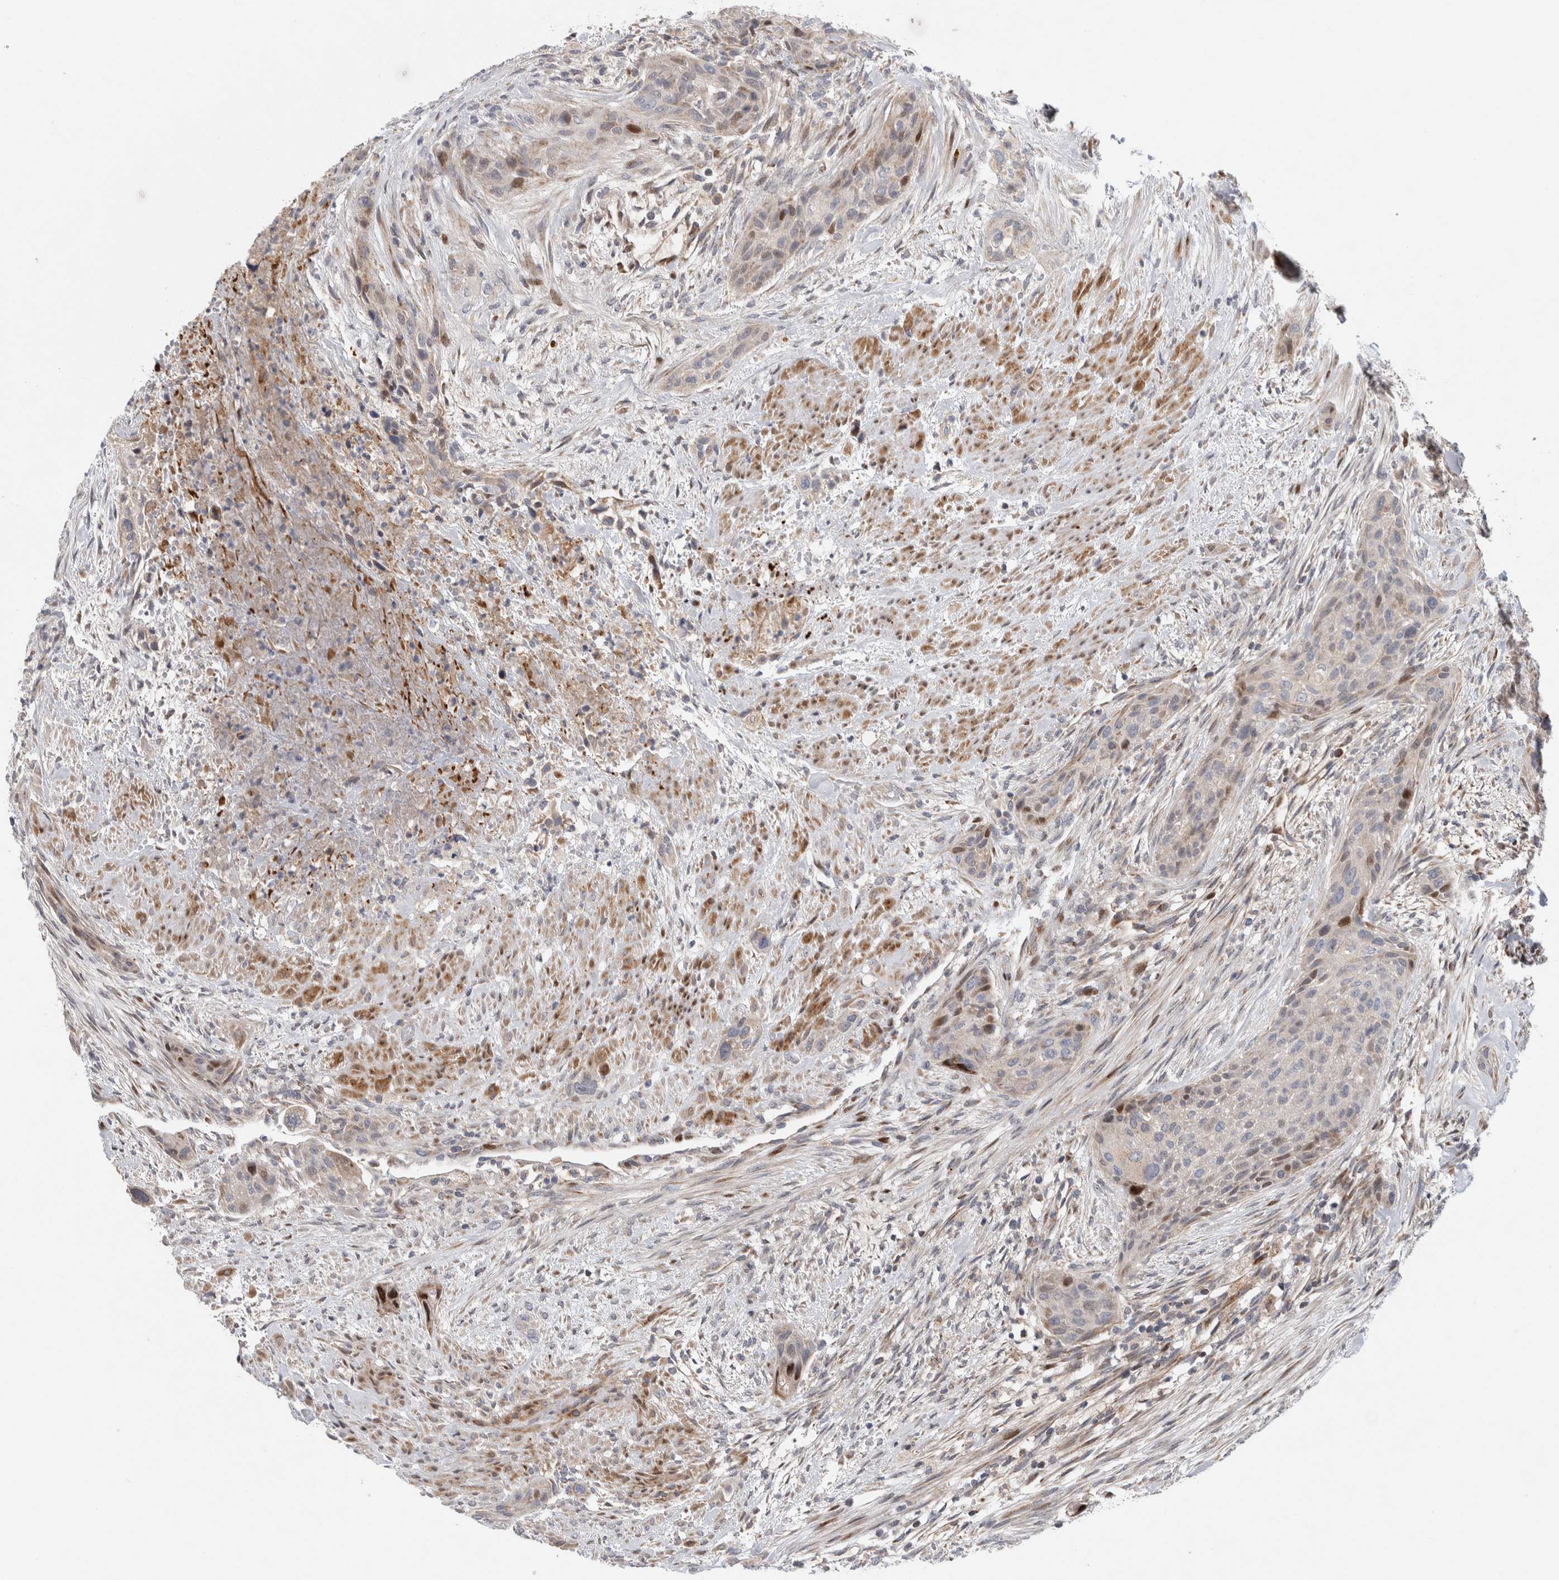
{"staining": {"intensity": "moderate", "quantity": "<25%", "location": "nuclear"}, "tissue": "urothelial cancer", "cell_type": "Tumor cells", "image_type": "cancer", "snomed": [{"axis": "morphology", "description": "Urothelial carcinoma, High grade"}, {"axis": "topography", "description": "Urinary bladder"}], "caption": "Immunohistochemistry (IHC) photomicrograph of human urothelial carcinoma (high-grade) stained for a protein (brown), which exhibits low levels of moderate nuclear expression in approximately <25% of tumor cells.", "gene": "RBM48", "patient": {"sex": "male", "age": 35}}